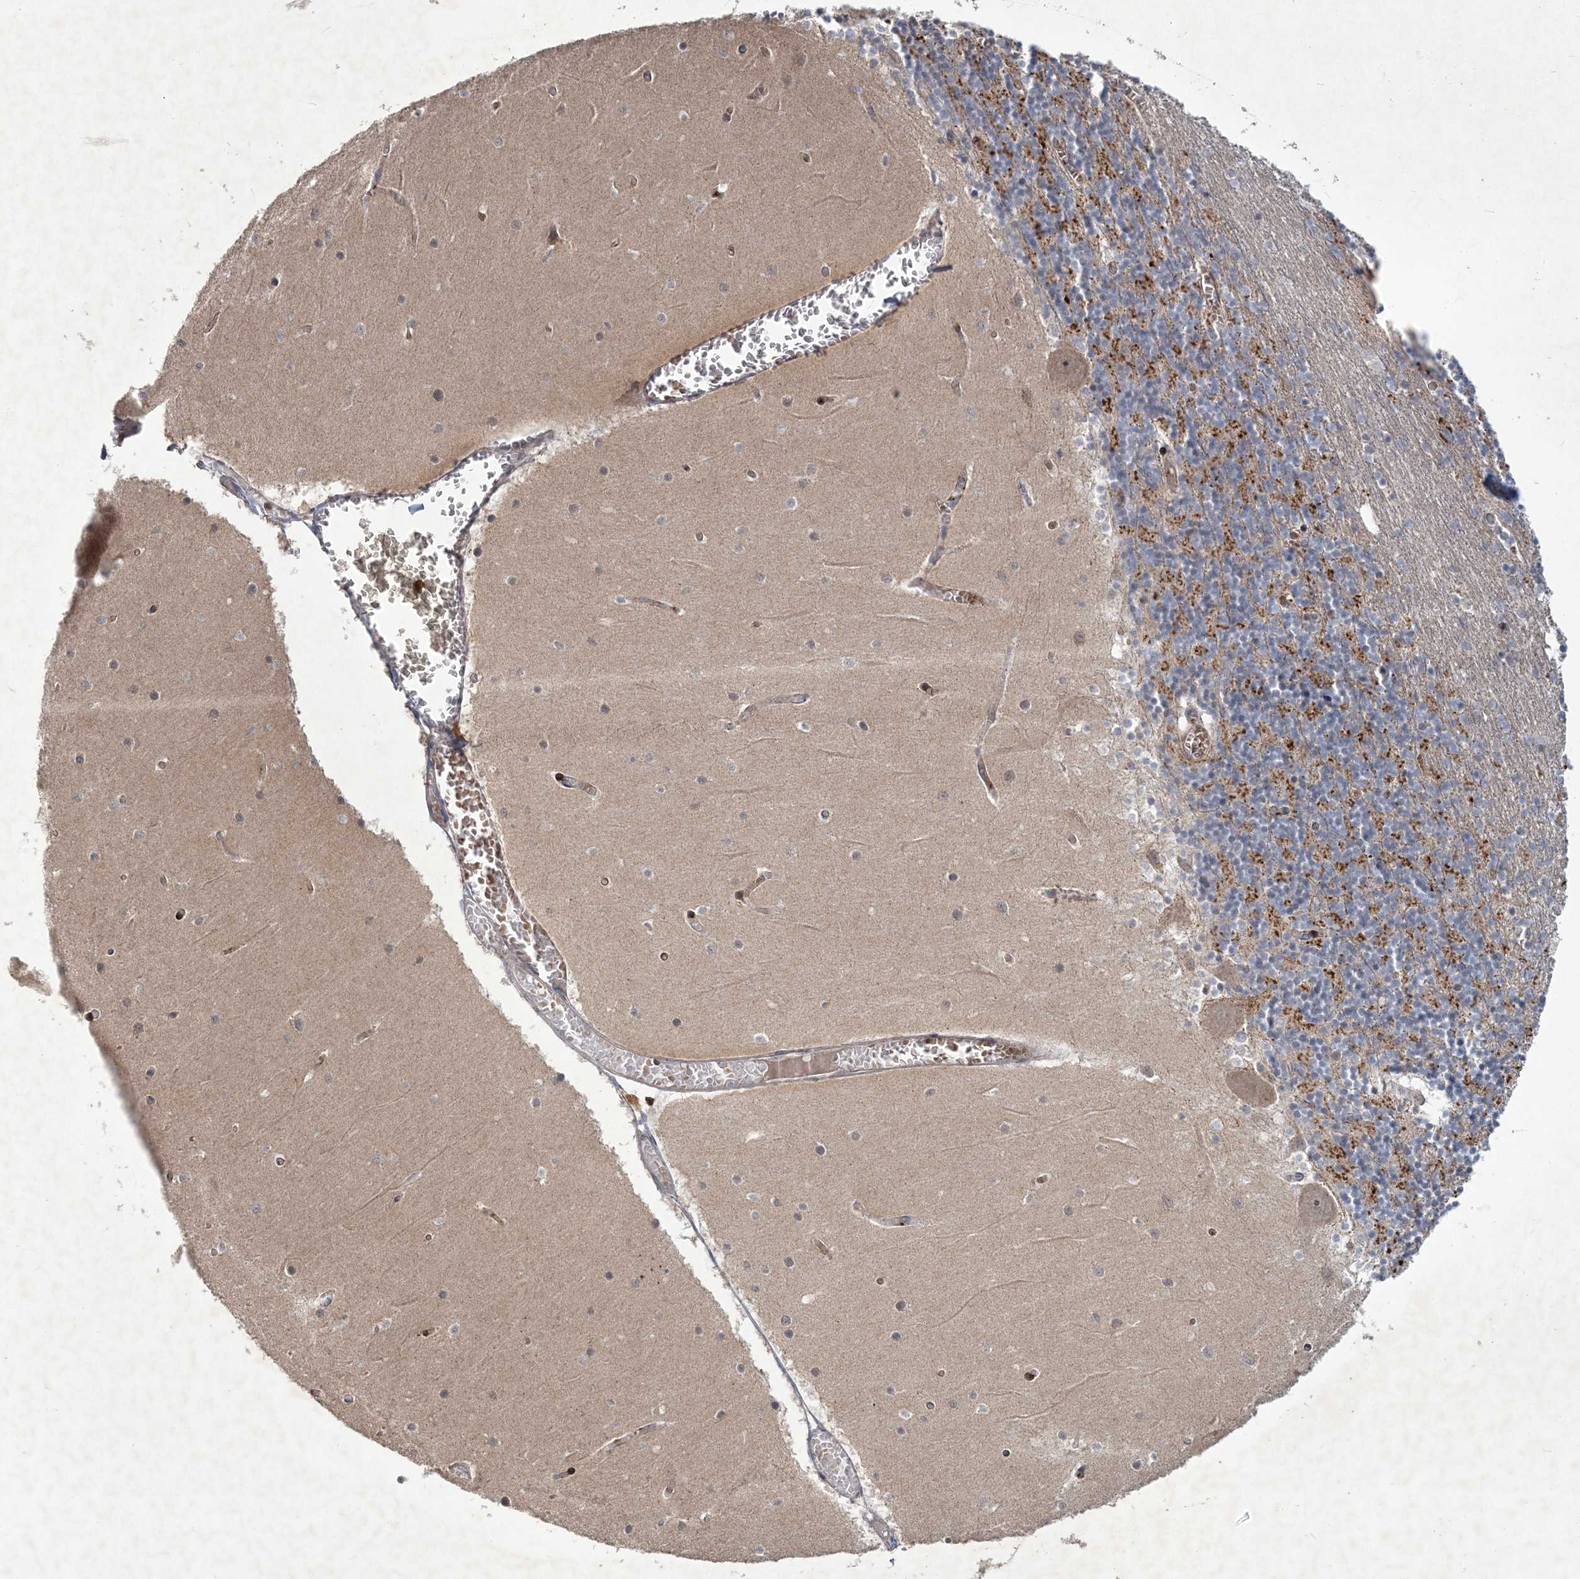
{"staining": {"intensity": "moderate", "quantity": ">75%", "location": "cytoplasmic/membranous"}, "tissue": "cerebellum", "cell_type": "Cells in granular layer", "image_type": "normal", "snomed": [{"axis": "morphology", "description": "Normal tissue, NOS"}, {"axis": "topography", "description": "Cerebellum"}], "caption": "Immunohistochemistry (DAB (3,3'-diaminobenzidine)) staining of normal human cerebellum demonstrates moderate cytoplasmic/membranous protein positivity in approximately >75% of cells in granular layer.", "gene": "RNF25", "patient": {"sex": "female", "age": 28}}